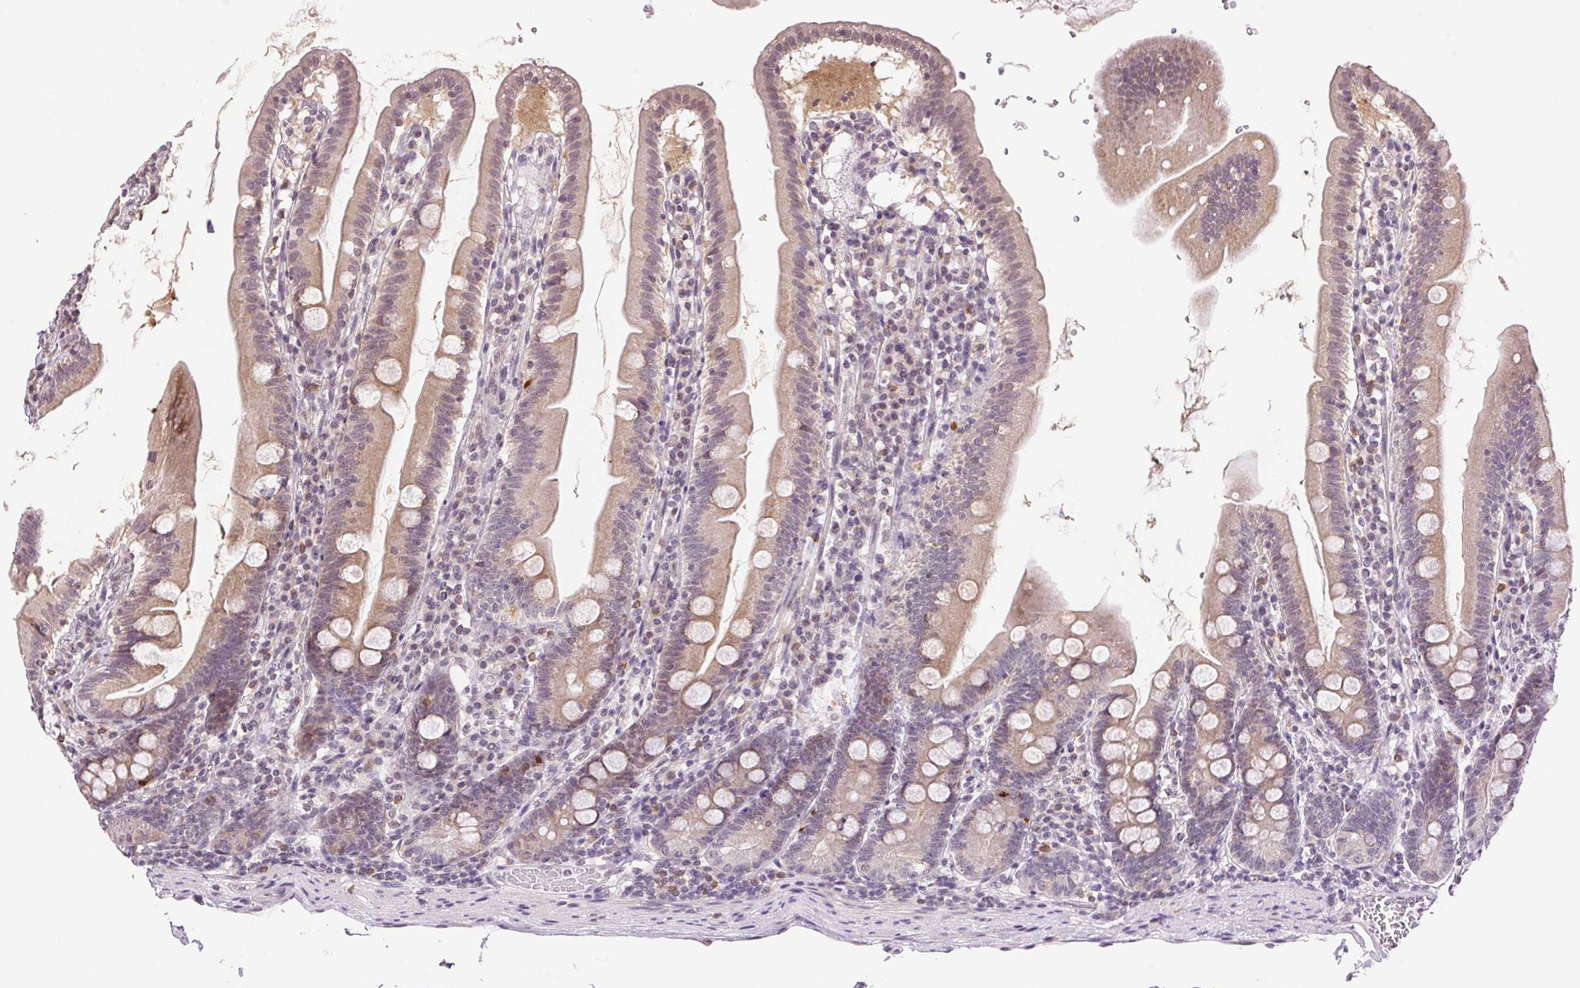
{"staining": {"intensity": "weak", "quantity": "25%-75%", "location": "cytoplasmic/membranous"}, "tissue": "duodenum", "cell_type": "Glandular cells", "image_type": "normal", "snomed": [{"axis": "morphology", "description": "Normal tissue, NOS"}, {"axis": "topography", "description": "Duodenum"}], "caption": "IHC photomicrograph of benign human duodenum stained for a protein (brown), which demonstrates low levels of weak cytoplasmic/membranous staining in approximately 25%-75% of glandular cells.", "gene": "TNNT3", "patient": {"sex": "female", "age": 67}}